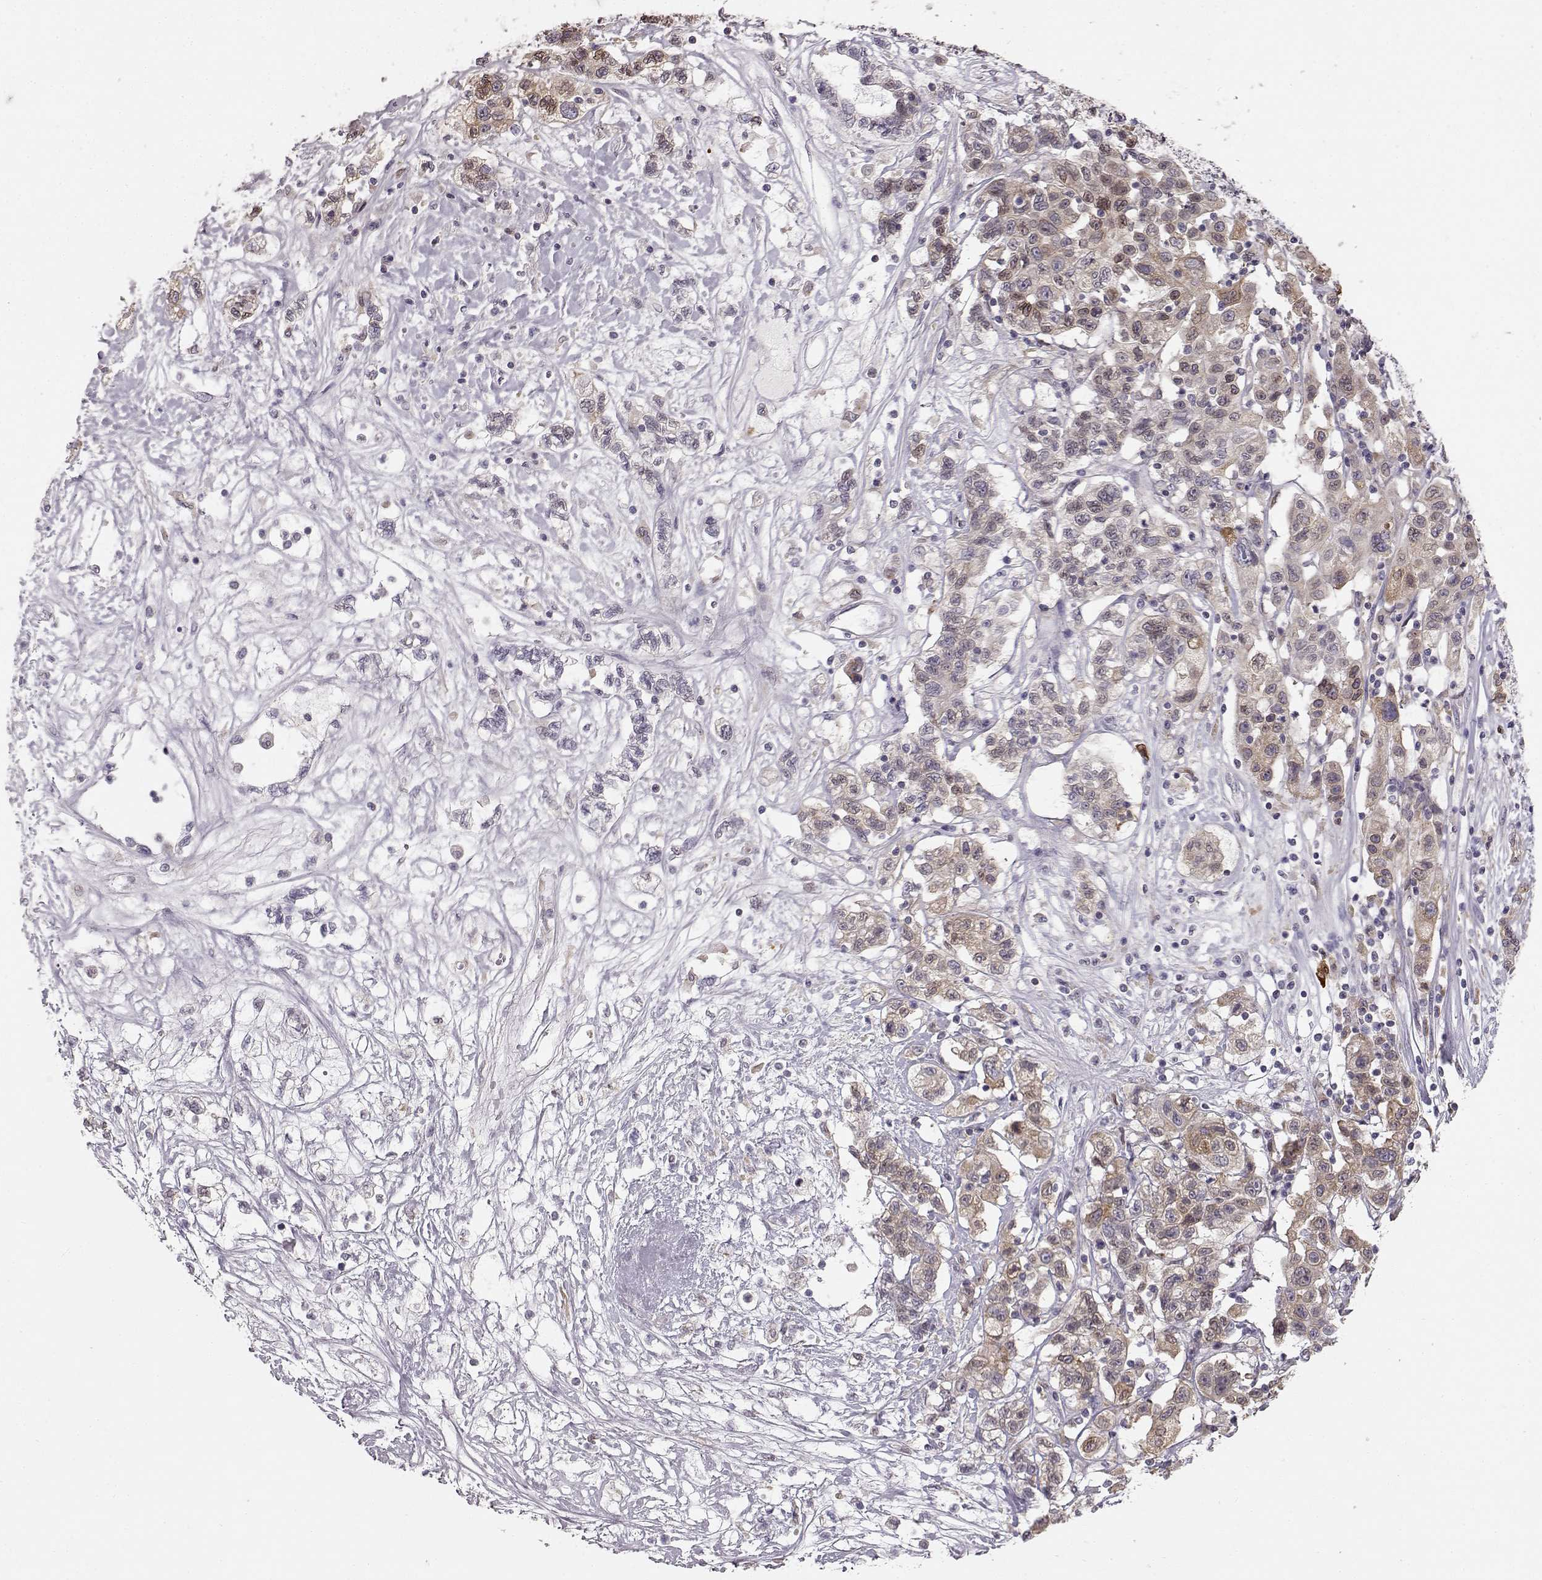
{"staining": {"intensity": "weak", "quantity": ">75%", "location": "cytoplasmic/membranous"}, "tissue": "liver cancer", "cell_type": "Tumor cells", "image_type": "cancer", "snomed": [{"axis": "morphology", "description": "Adenocarcinoma, NOS"}, {"axis": "morphology", "description": "Cholangiocarcinoma"}, {"axis": "topography", "description": "Liver"}], "caption": "Protein expression analysis of human liver cancer (cholangiocarcinoma) reveals weak cytoplasmic/membranous expression in approximately >75% of tumor cells.", "gene": "SPAG17", "patient": {"sex": "male", "age": 64}}